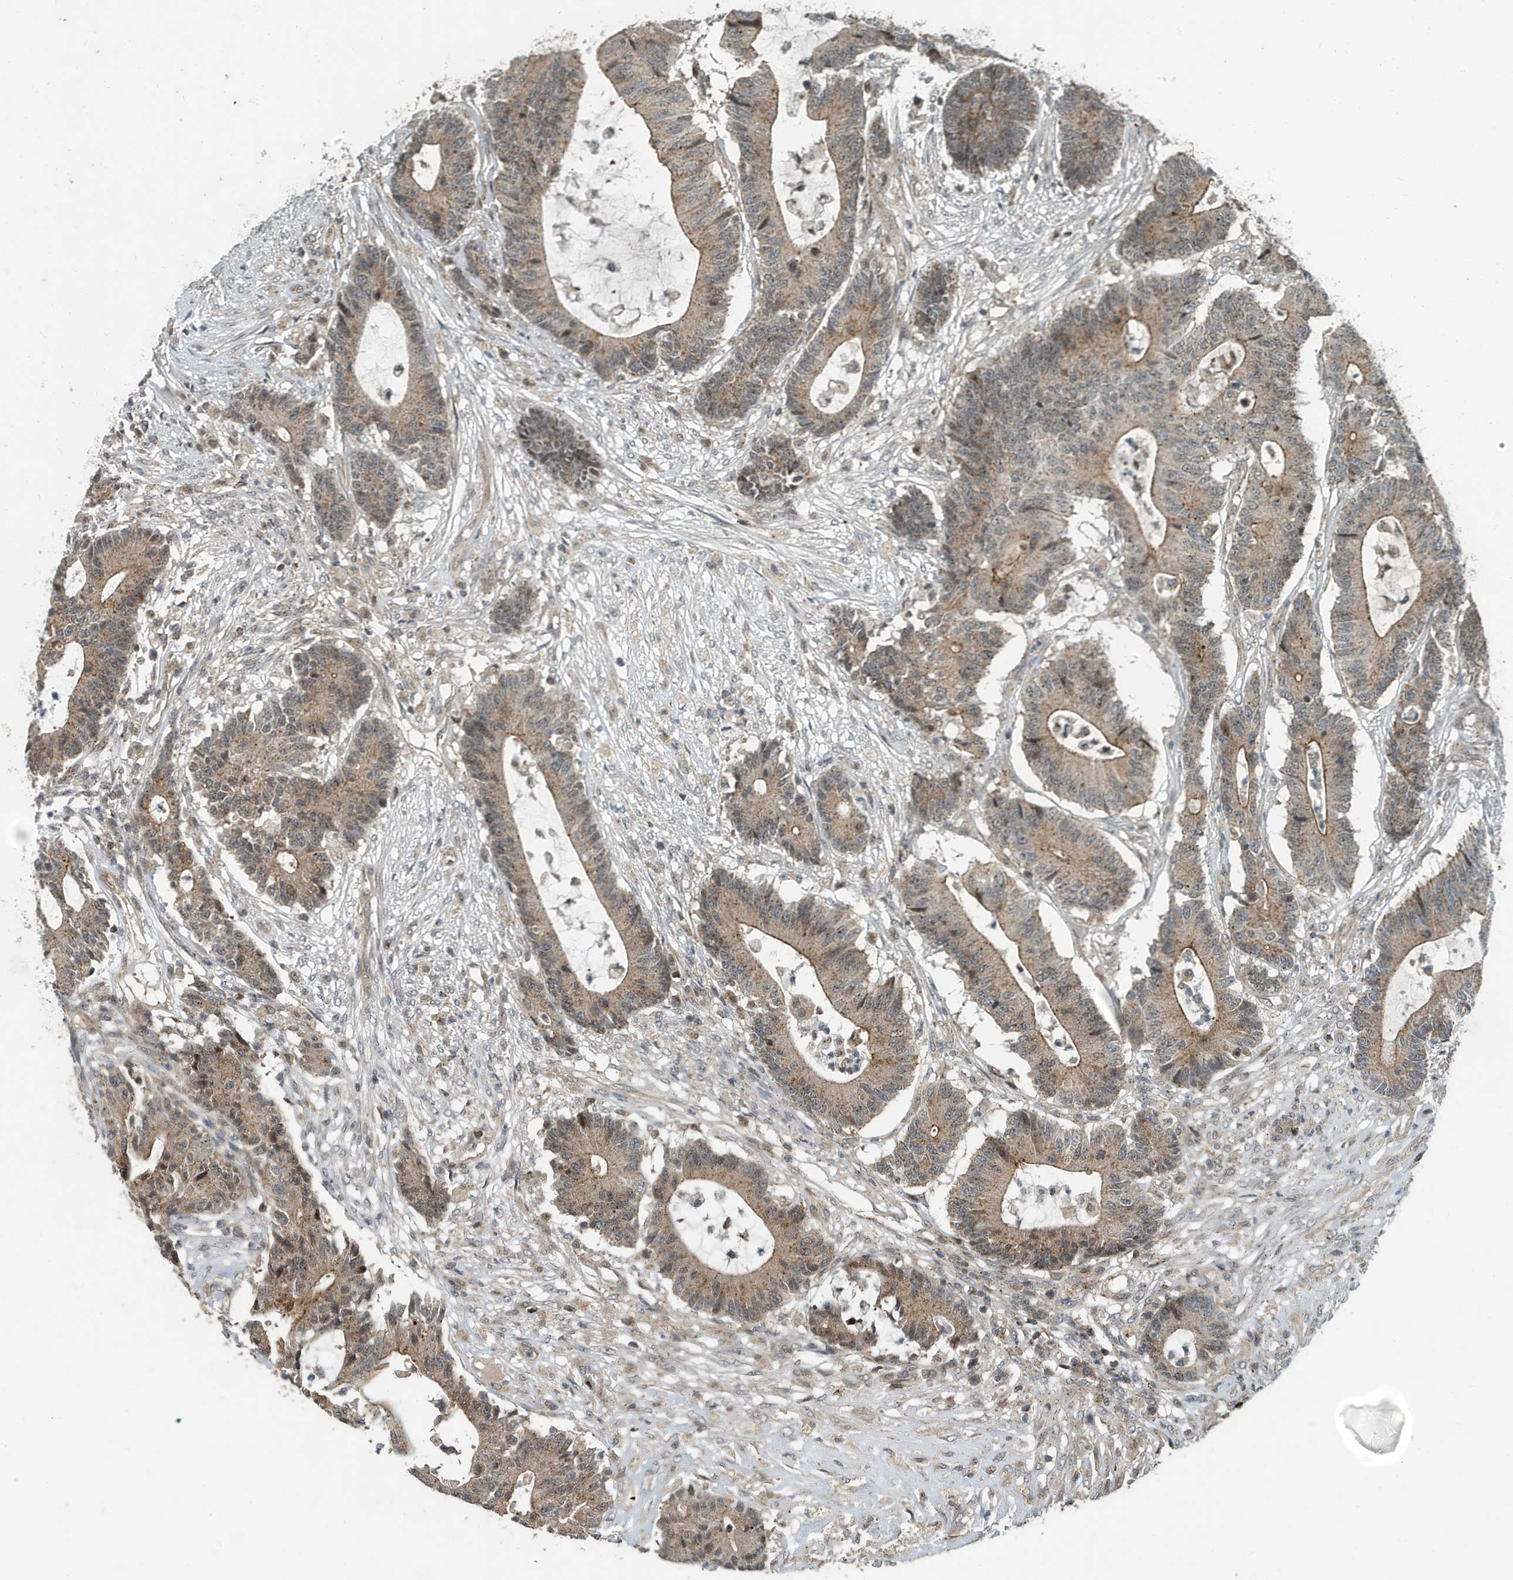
{"staining": {"intensity": "moderate", "quantity": ">75%", "location": "cytoplasmic/membranous"}, "tissue": "colorectal cancer", "cell_type": "Tumor cells", "image_type": "cancer", "snomed": [{"axis": "morphology", "description": "Adenocarcinoma, NOS"}, {"axis": "topography", "description": "Colon"}], "caption": "Immunohistochemical staining of human colorectal cancer (adenocarcinoma) displays medium levels of moderate cytoplasmic/membranous expression in about >75% of tumor cells.", "gene": "KIF15", "patient": {"sex": "female", "age": 84}}